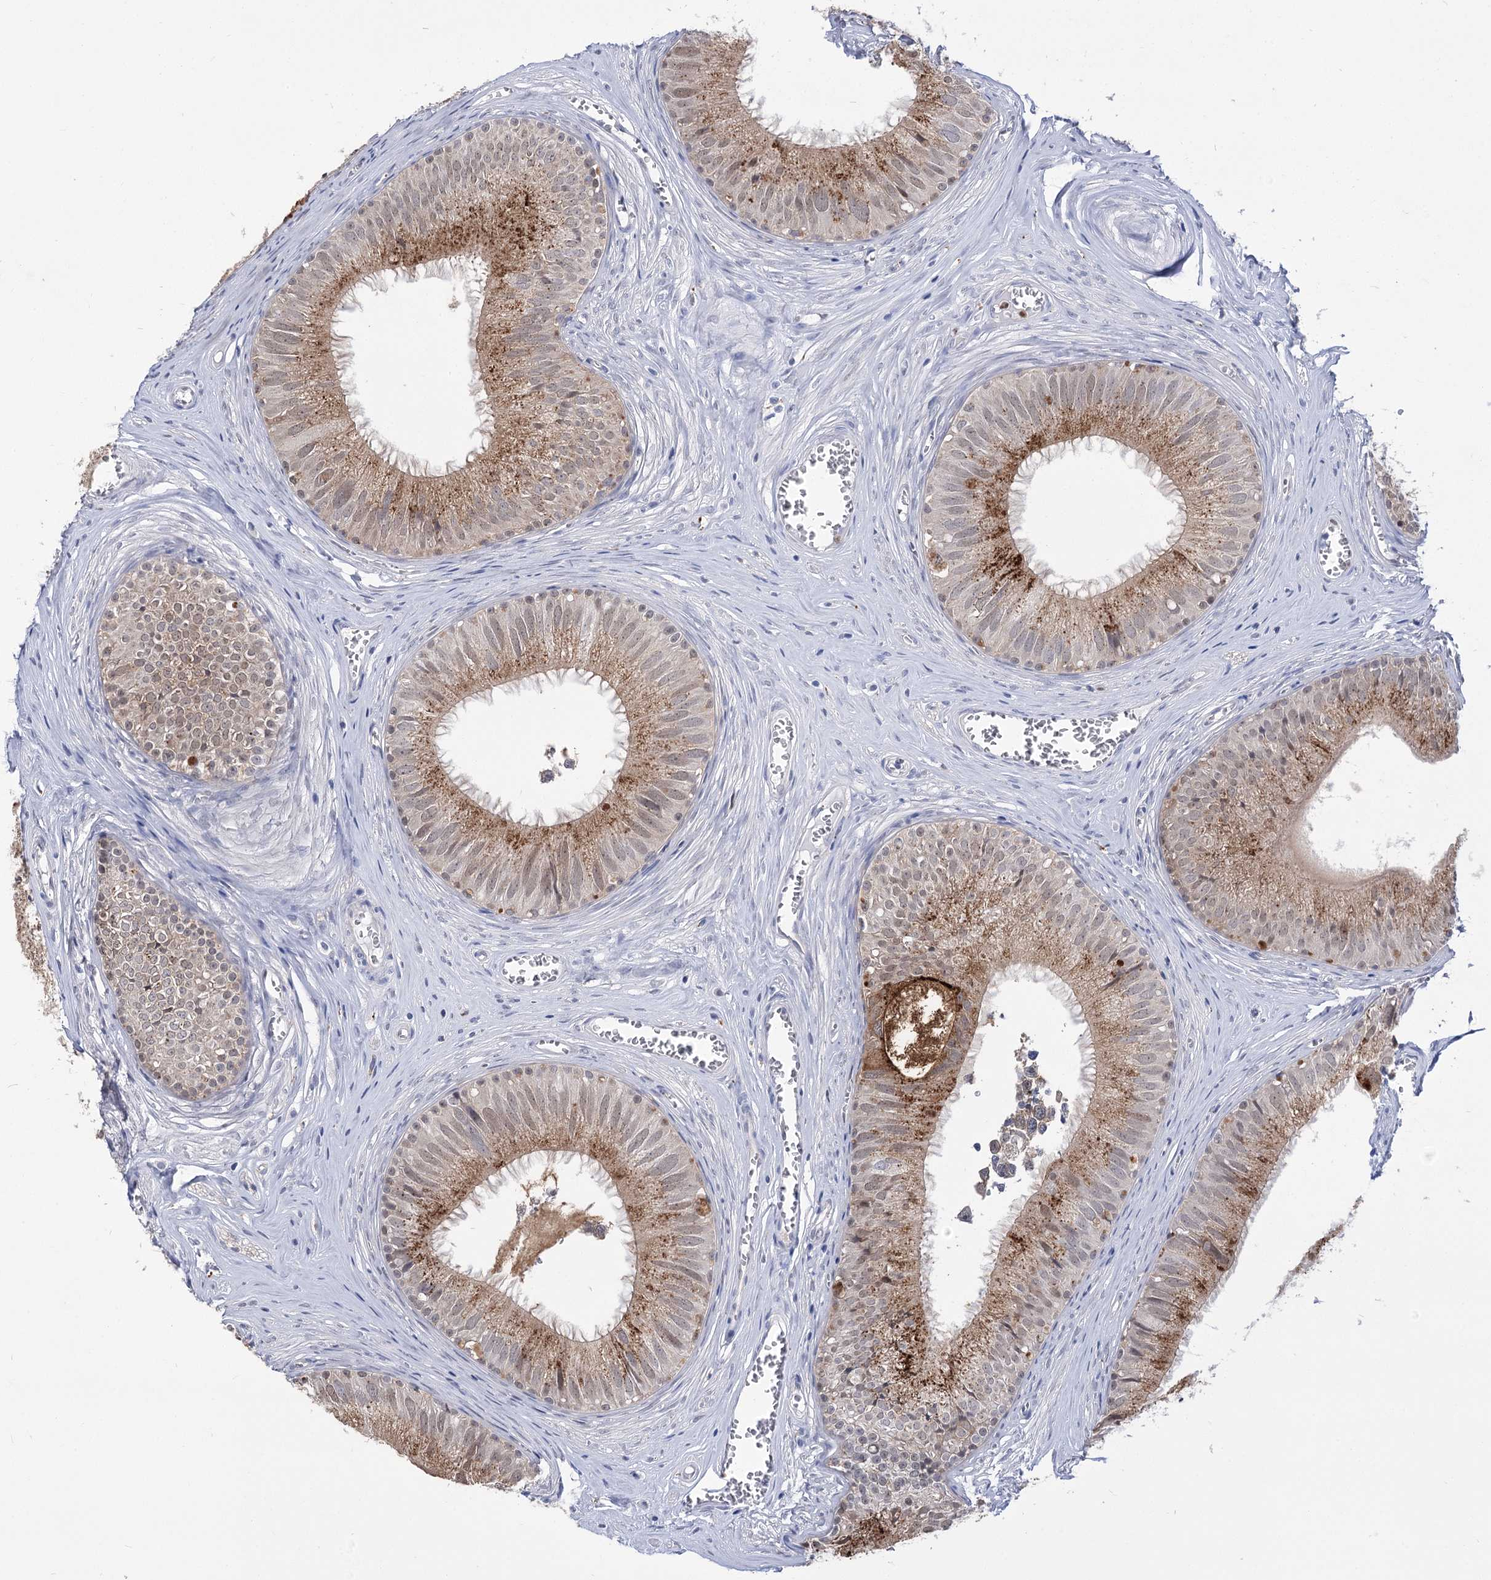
{"staining": {"intensity": "strong", "quantity": ">75%", "location": "cytoplasmic/membranous"}, "tissue": "epididymis", "cell_type": "Glandular cells", "image_type": "normal", "snomed": [{"axis": "morphology", "description": "Normal tissue, NOS"}, {"axis": "topography", "description": "Epididymis"}], "caption": "High-power microscopy captured an IHC micrograph of normal epididymis, revealing strong cytoplasmic/membranous positivity in about >75% of glandular cells.", "gene": "SIAE", "patient": {"sex": "male", "age": 36}}